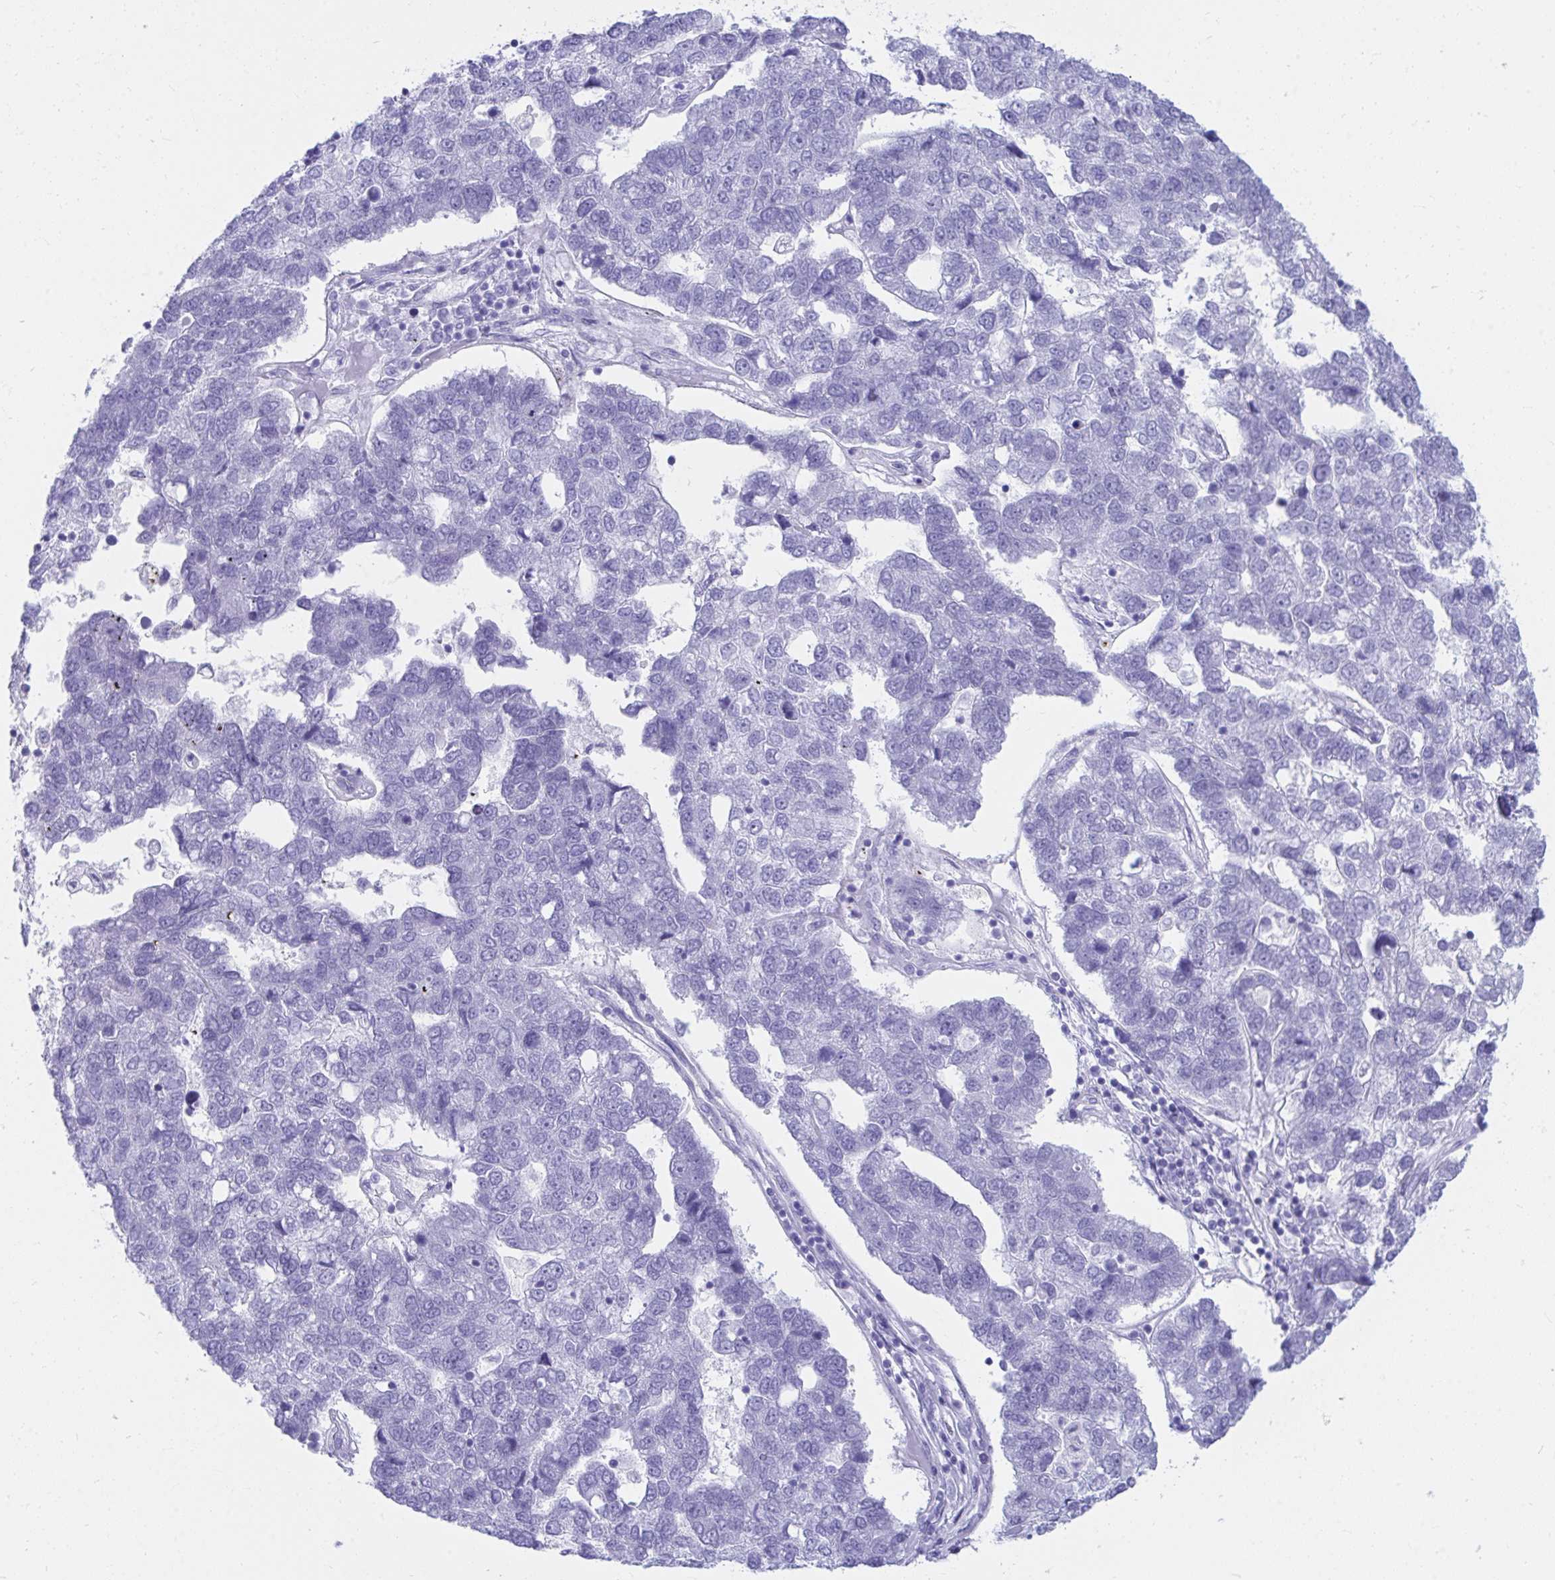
{"staining": {"intensity": "negative", "quantity": "none", "location": "none"}, "tissue": "pancreatic cancer", "cell_type": "Tumor cells", "image_type": "cancer", "snomed": [{"axis": "morphology", "description": "Adenocarcinoma, NOS"}, {"axis": "topography", "description": "Pancreas"}], "caption": "Image shows no significant protein positivity in tumor cells of pancreatic cancer (adenocarcinoma). (Immunohistochemistry (ihc), brightfield microscopy, high magnification).", "gene": "SHISA8", "patient": {"sex": "female", "age": 61}}